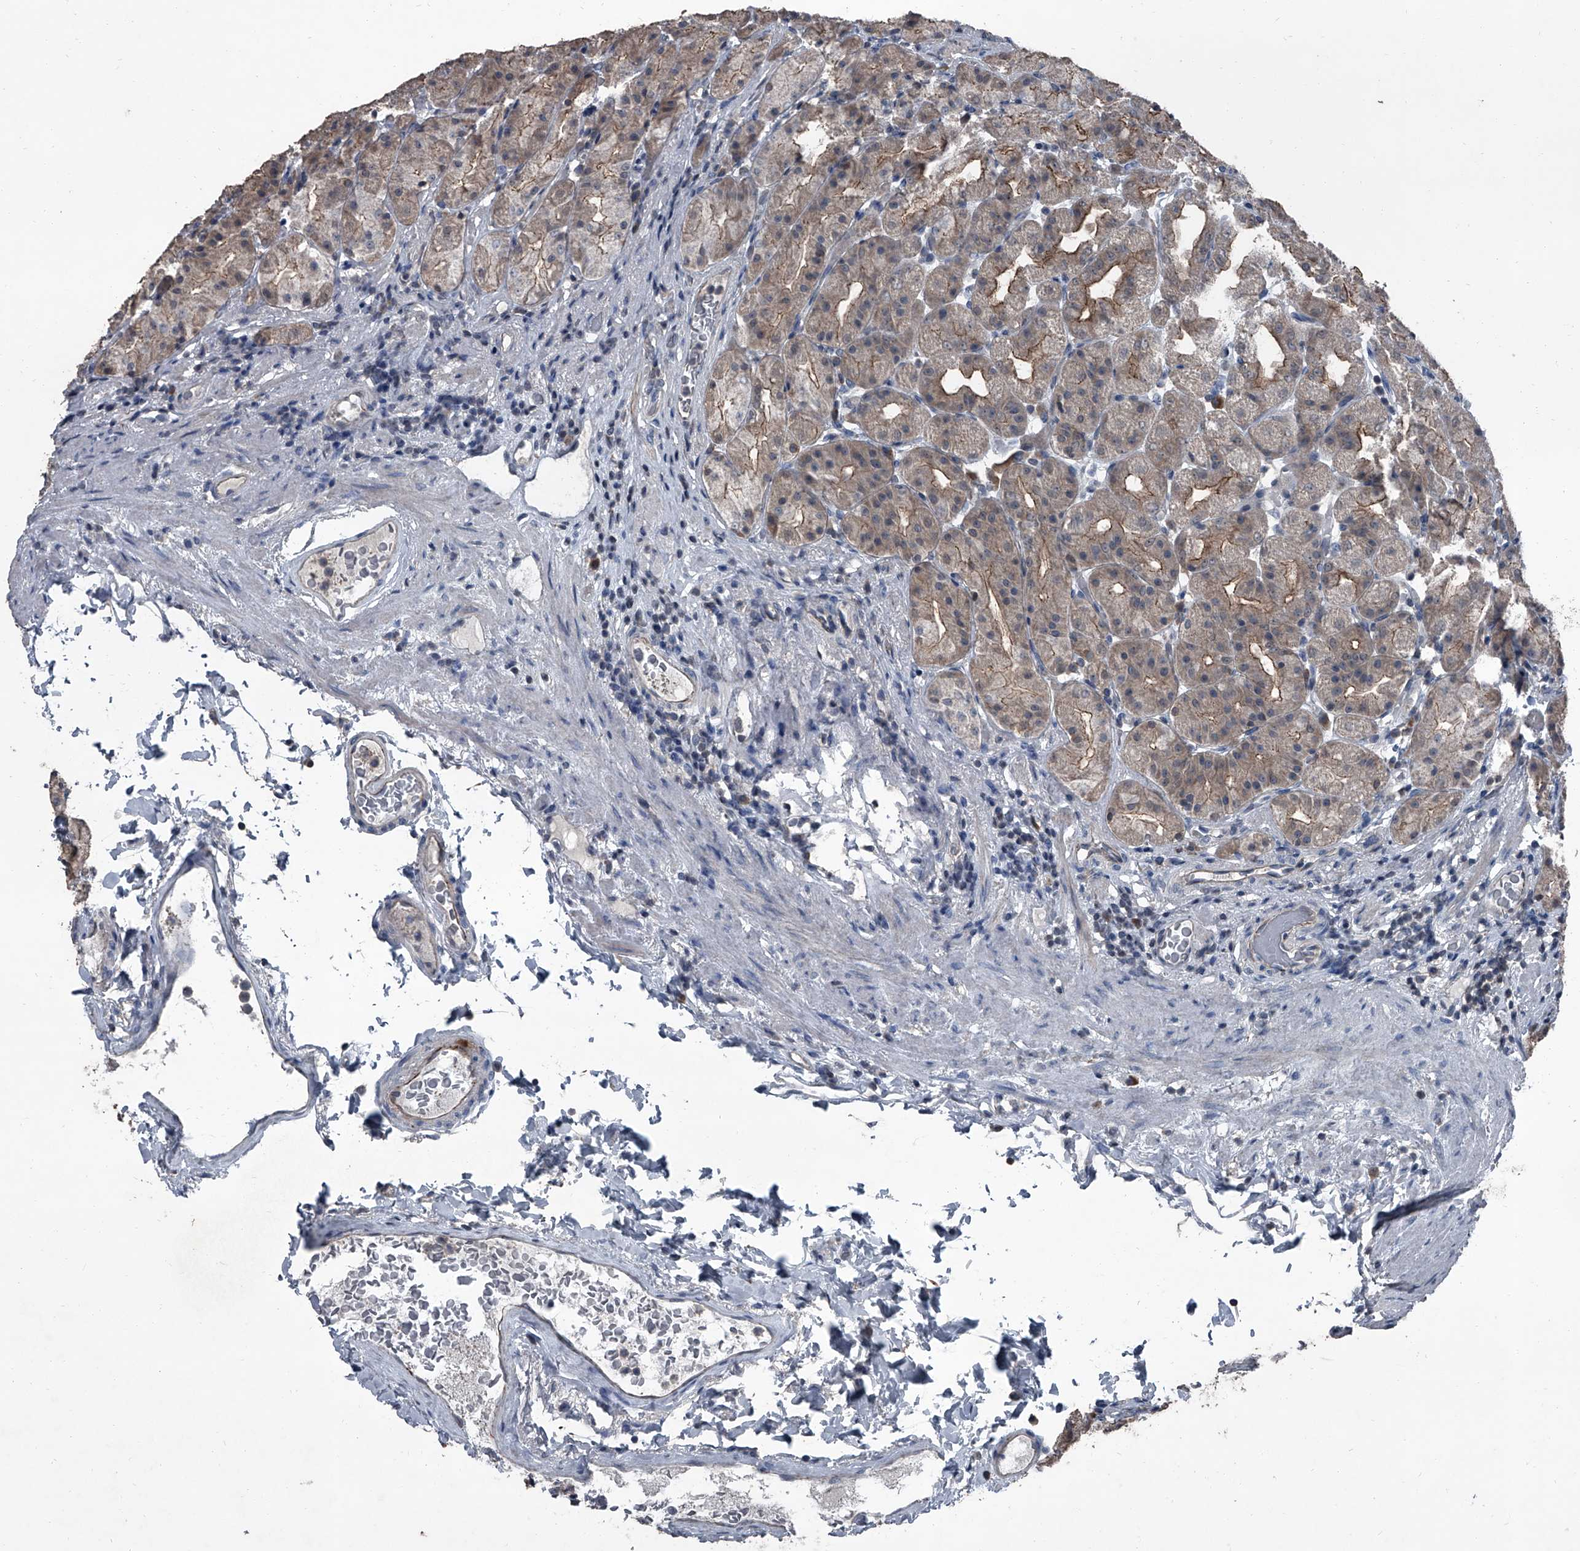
{"staining": {"intensity": "moderate", "quantity": "25%-75%", "location": "cytoplasmic/membranous"}, "tissue": "stomach", "cell_type": "Glandular cells", "image_type": "normal", "snomed": [{"axis": "morphology", "description": "Normal tissue, NOS"}, {"axis": "topography", "description": "Stomach, upper"}], "caption": "Immunohistochemical staining of normal stomach exhibits 25%-75% levels of moderate cytoplasmic/membranous protein positivity in about 25%-75% of glandular cells.", "gene": "OARD1", "patient": {"sex": "male", "age": 68}}